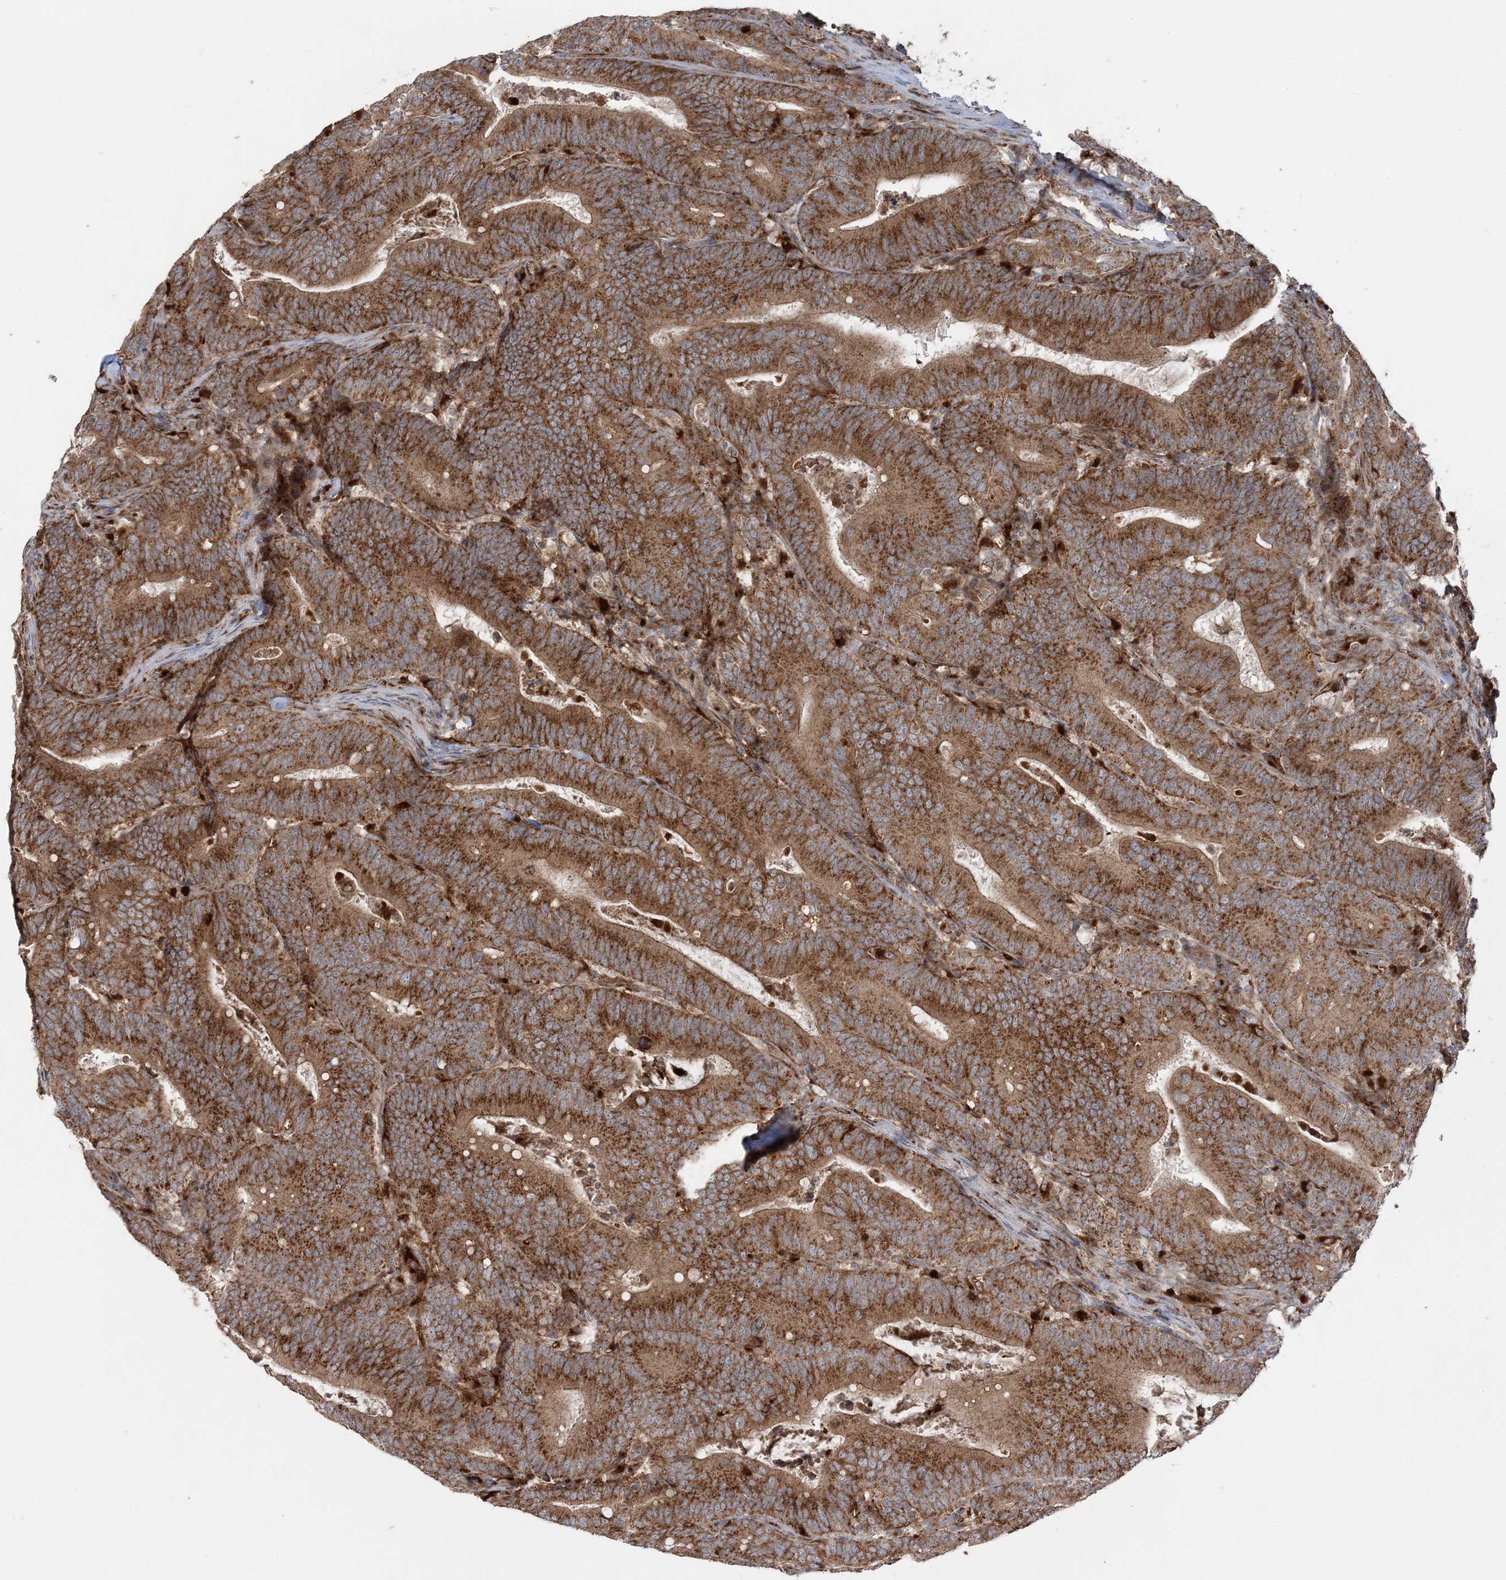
{"staining": {"intensity": "strong", "quantity": ">75%", "location": "cytoplasmic/membranous"}, "tissue": "colorectal cancer", "cell_type": "Tumor cells", "image_type": "cancer", "snomed": [{"axis": "morphology", "description": "Adenocarcinoma, NOS"}, {"axis": "topography", "description": "Colon"}], "caption": "A histopathology image showing strong cytoplasmic/membranous staining in approximately >75% of tumor cells in colorectal adenocarcinoma, as visualized by brown immunohistochemical staining.", "gene": "ABCC3", "patient": {"sex": "female", "age": 66}}